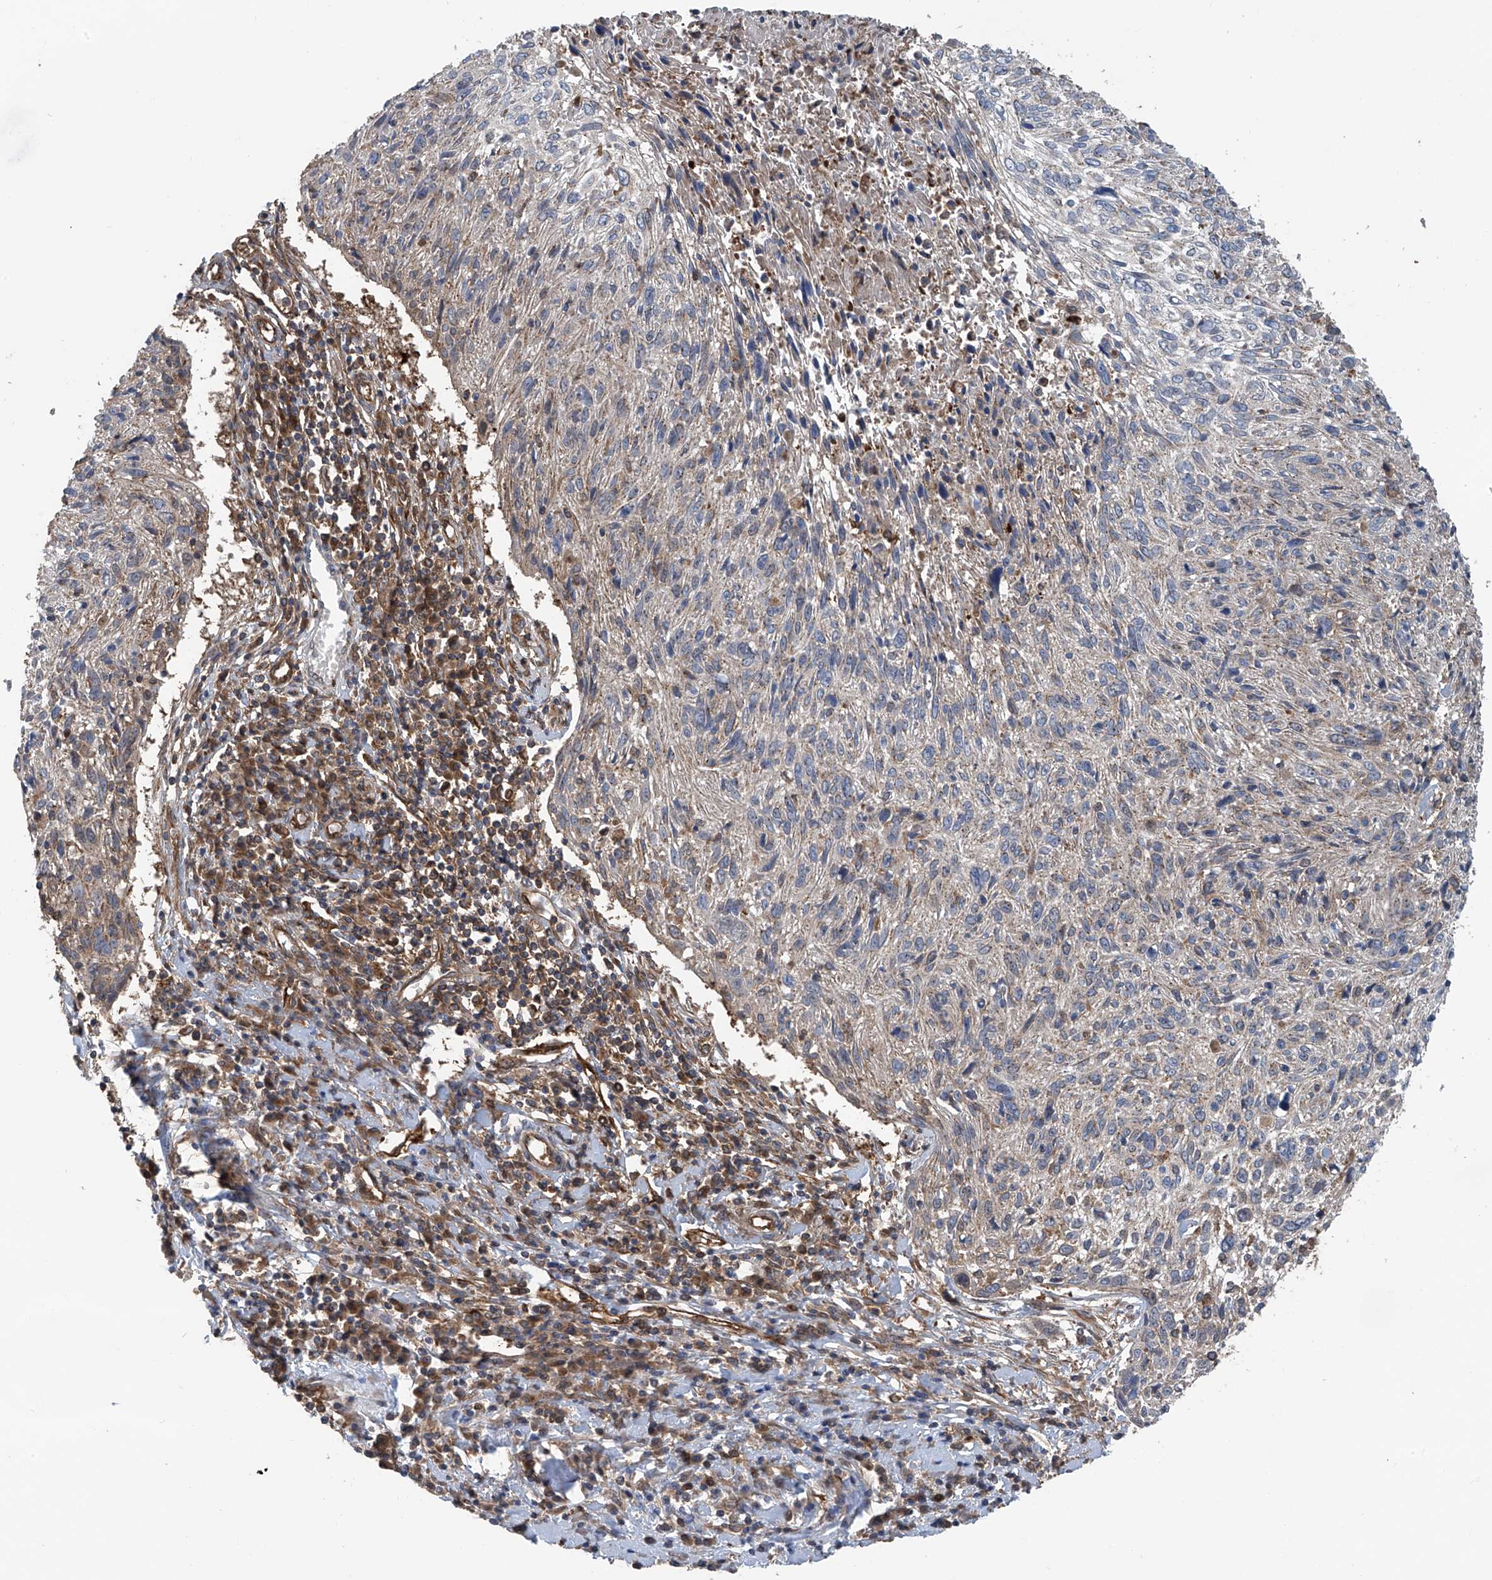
{"staining": {"intensity": "weak", "quantity": "25%-75%", "location": "cytoplasmic/membranous"}, "tissue": "cervical cancer", "cell_type": "Tumor cells", "image_type": "cancer", "snomed": [{"axis": "morphology", "description": "Squamous cell carcinoma, NOS"}, {"axis": "topography", "description": "Cervix"}], "caption": "Weak cytoplasmic/membranous expression is appreciated in about 25%-75% of tumor cells in cervical cancer.", "gene": "CHPF", "patient": {"sex": "female", "age": 51}}